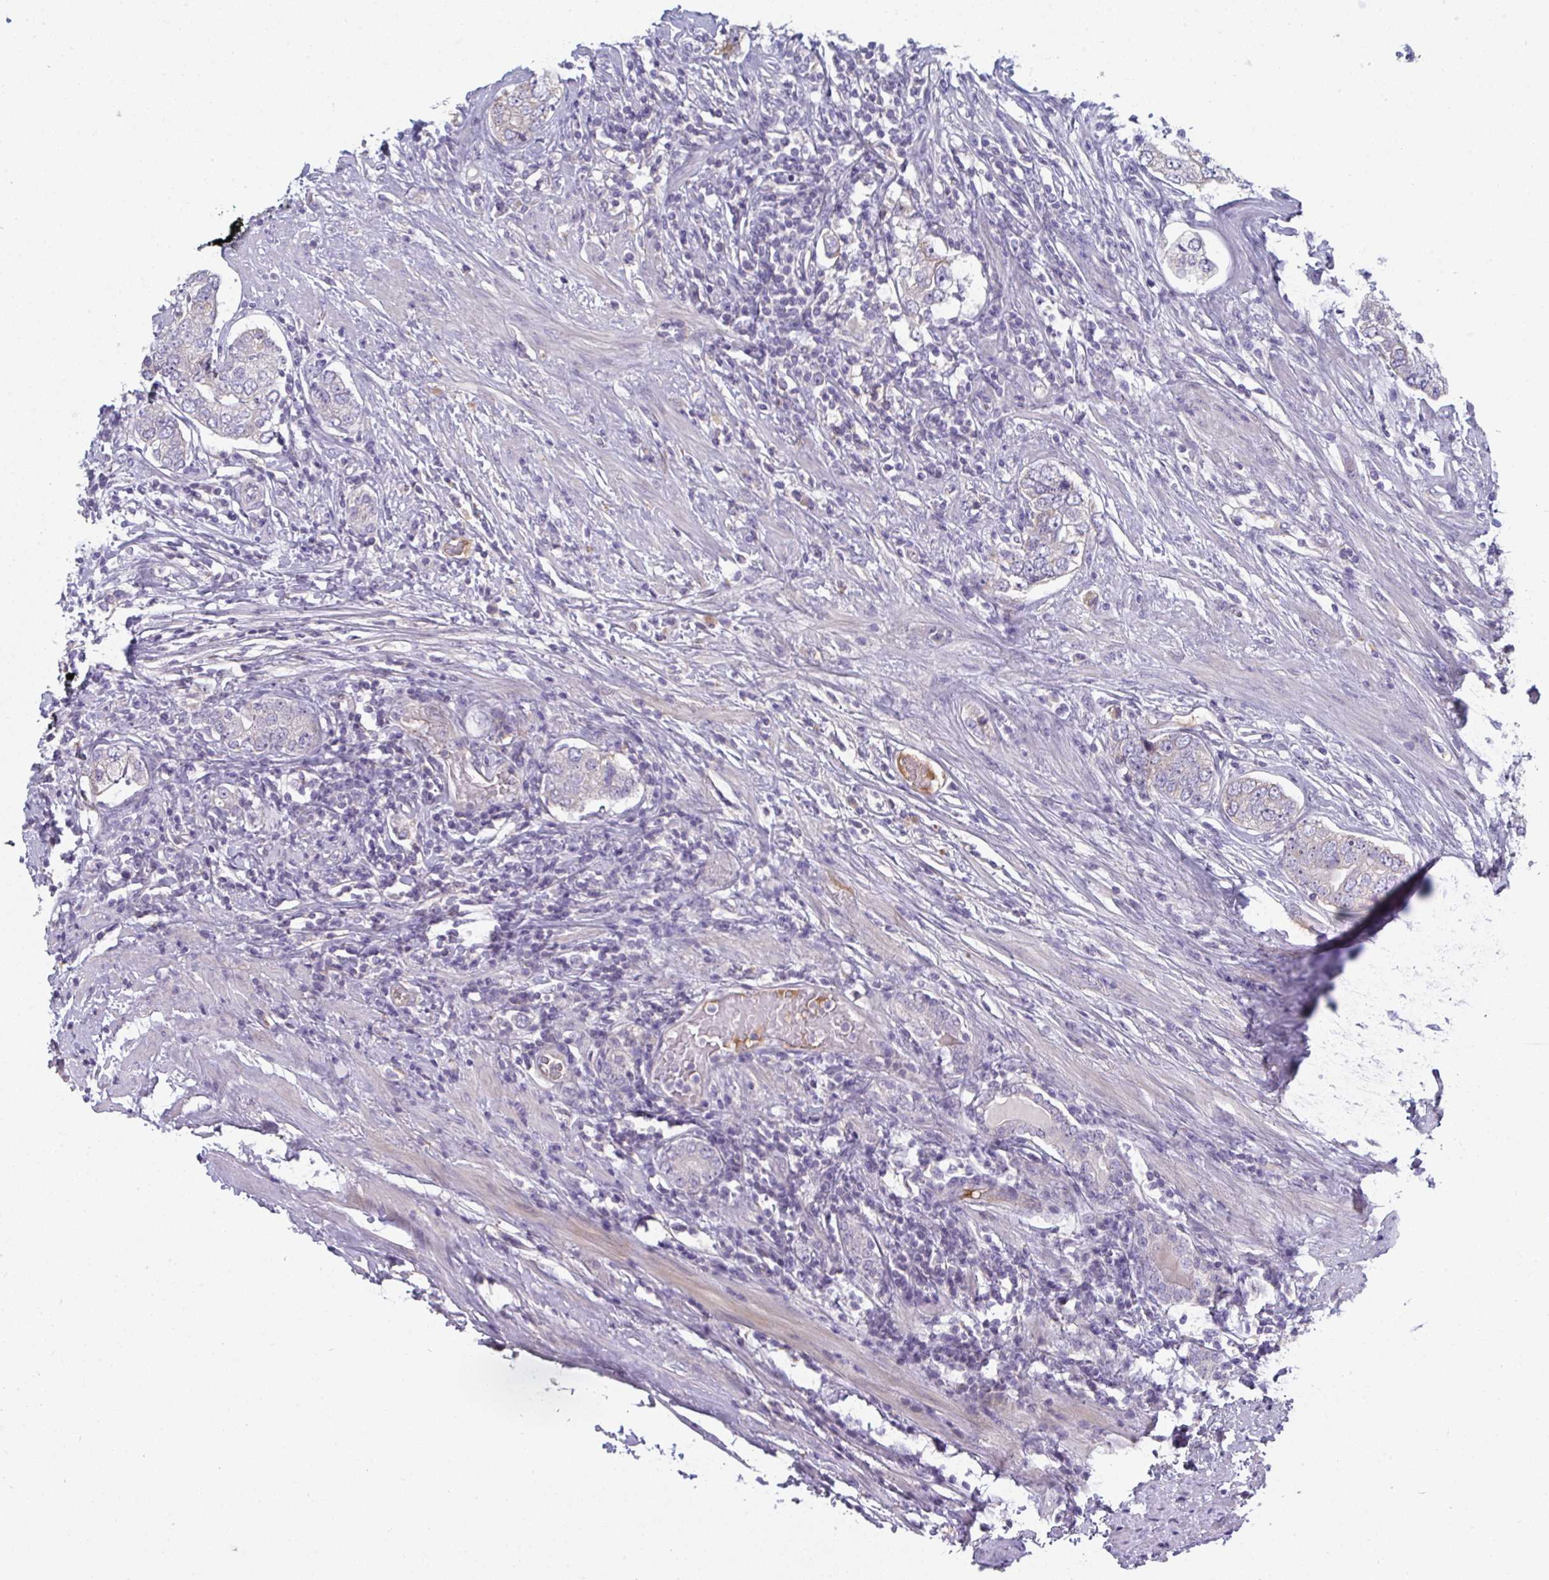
{"staining": {"intensity": "negative", "quantity": "none", "location": "none"}, "tissue": "prostate cancer", "cell_type": "Tumor cells", "image_type": "cancer", "snomed": [{"axis": "morphology", "description": "Adenocarcinoma, High grade"}, {"axis": "topography", "description": "Prostate"}], "caption": "This micrograph is of prostate cancer stained with immunohistochemistry to label a protein in brown with the nuclei are counter-stained blue. There is no expression in tumor cells.", "gene": "HGFAC", "patient": {"sex": "male", "age": 60}}